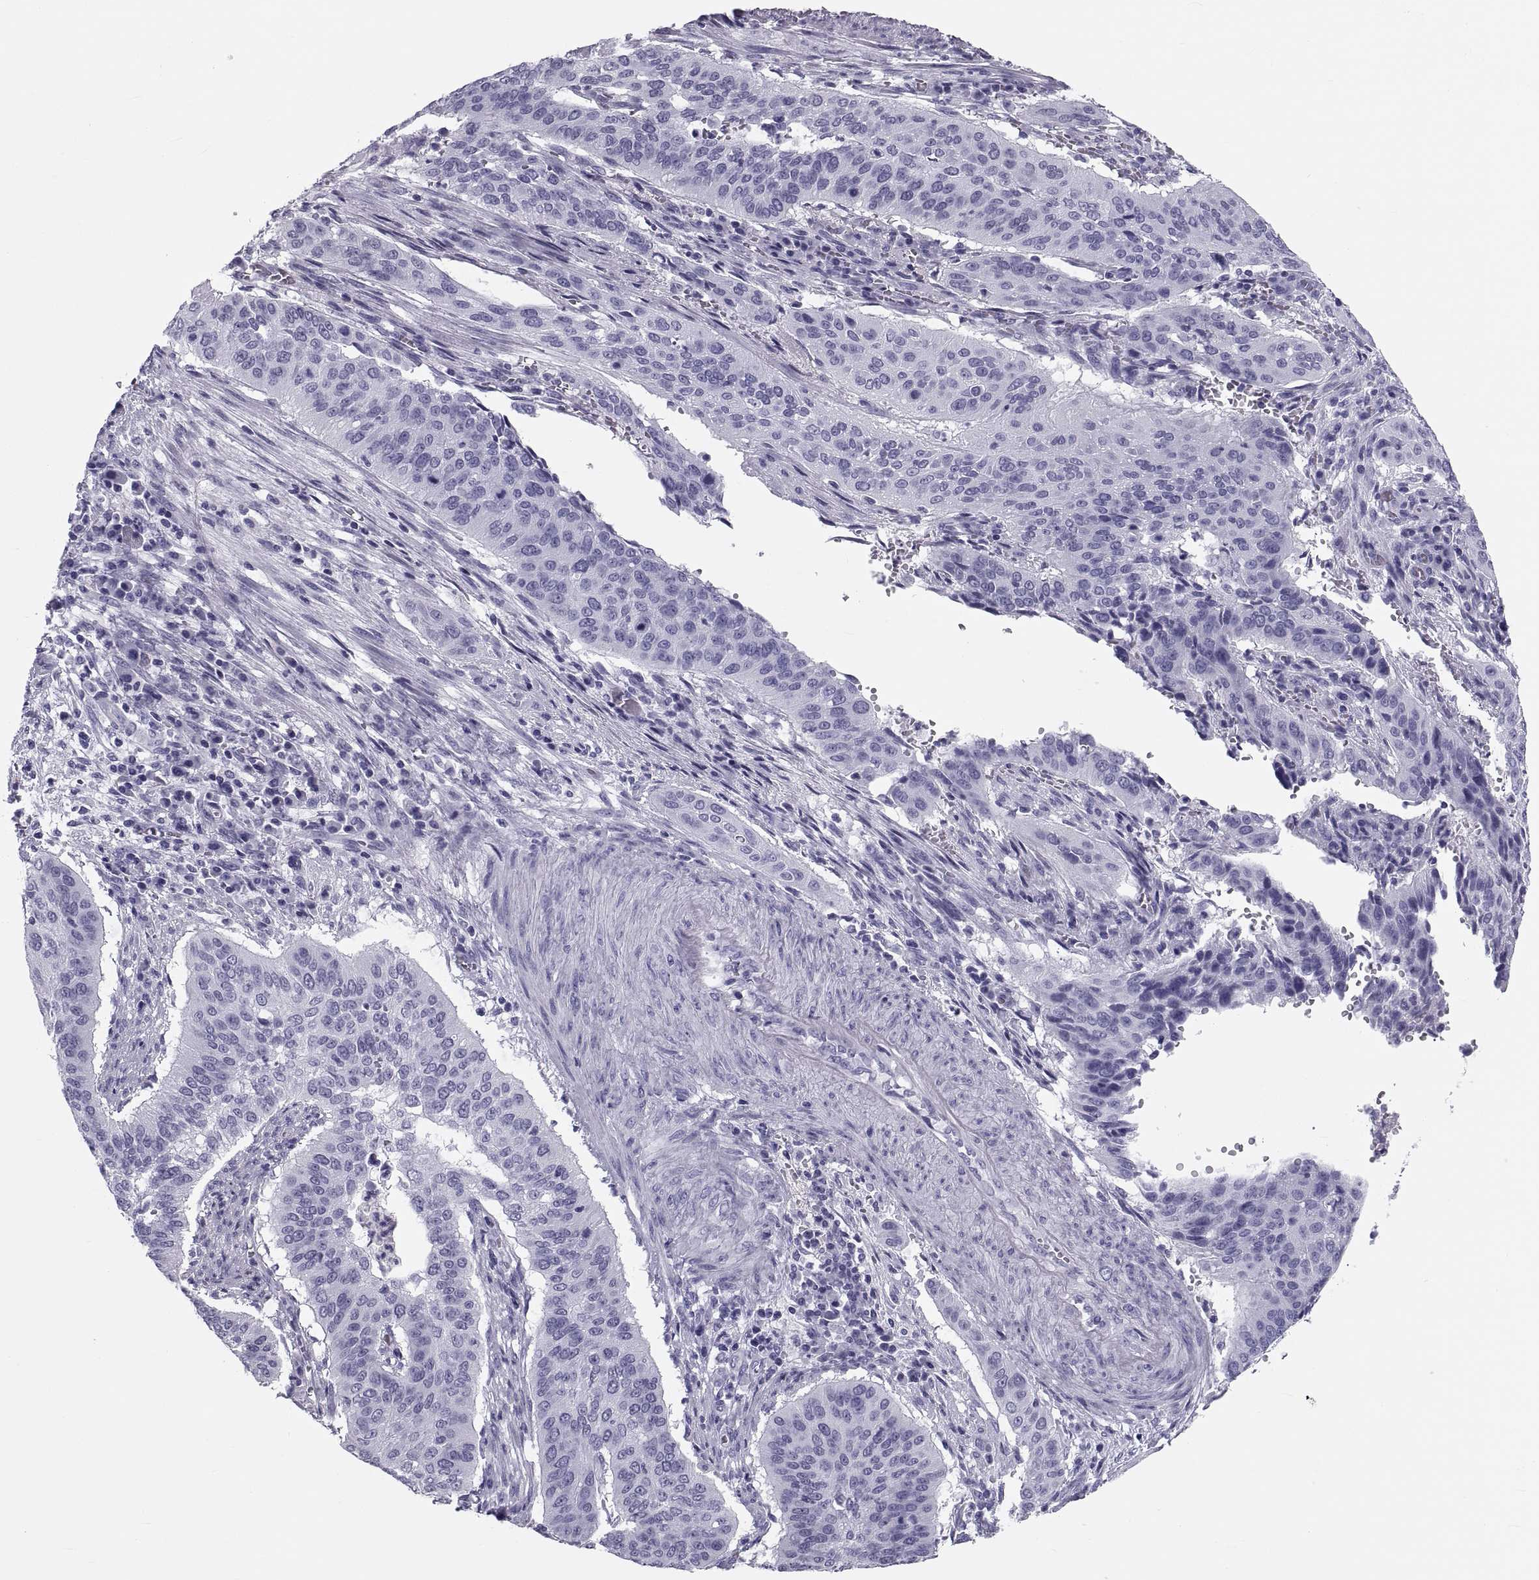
{"staining": {"intensity": "negative", "quantity": "none", "location": "none"}, "tissue": "cervical cancer", "cell_type": "Tumor cells", "image_type": "cancer", "snomed": [{"axis": "morphology", "description": "Squamous cell carcinoma, NOS"}, {"axis": "topography", "description": "Cervix"}], "caption": "The IHC micrograph has no significant staining in tumor cells of cervical cancer (squamous cell carcinoma) tissue. Nuclei are stained in blue.", "gene": "DEFB129", "patient": {"sex": "female", "age": 39}}